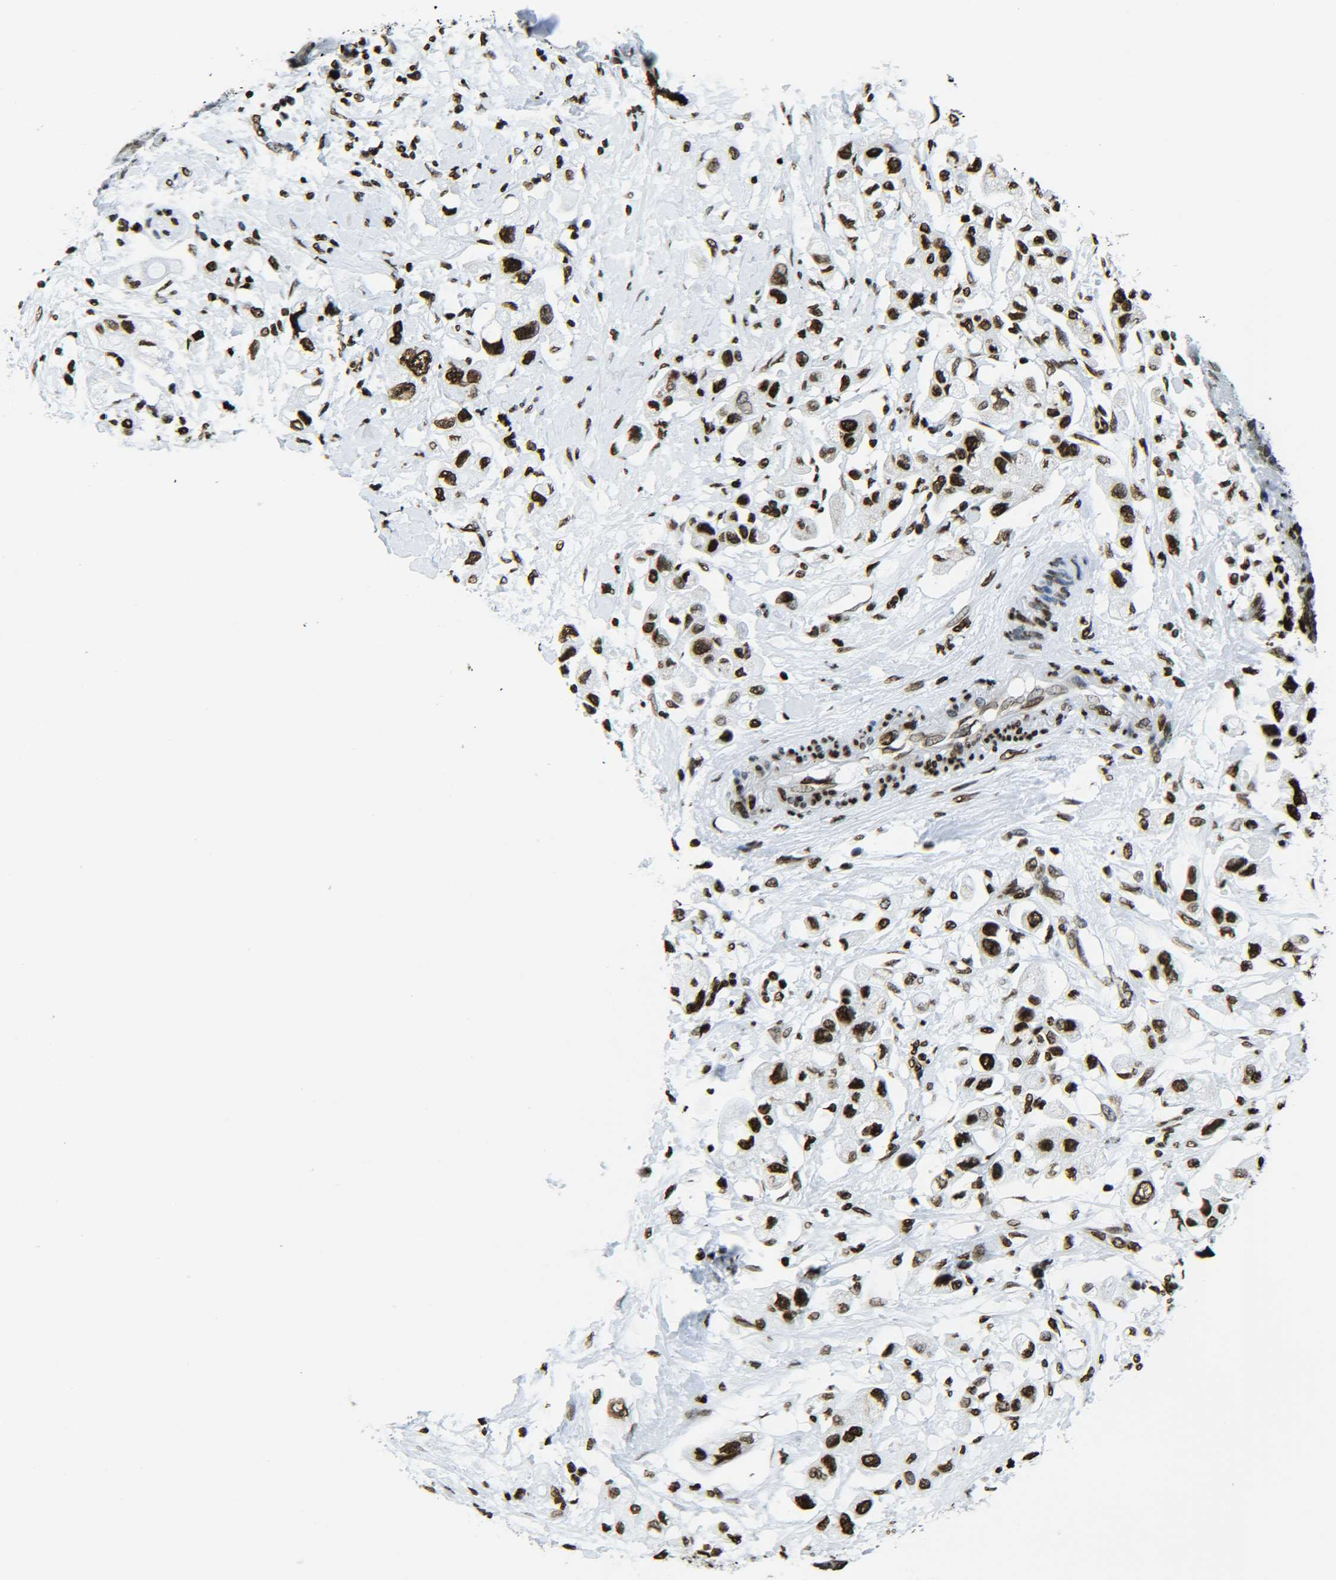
{"staining": {"intensity": "strong", "quantity": ">75%", "location": "nuclear"}, "tissue": "pancreatic cancer", "cell_type": "Tumor cells", "image_type": "cancer", "snomed": [{"axis": "morphology", "description": "Adenocarcinoma, NOS"}, {"axis": "topography", "description": "Pancreas"}], "caption": "High-power microscopy captured an immunohistochemistry (IHC) micrograph of pancreatic cancer (adenocarcinoma), revealing strong nuclear staining in approximately >75% of tumor cells.", "gene": "H2AX", "patient": {"sex": "female", "age": 56}}